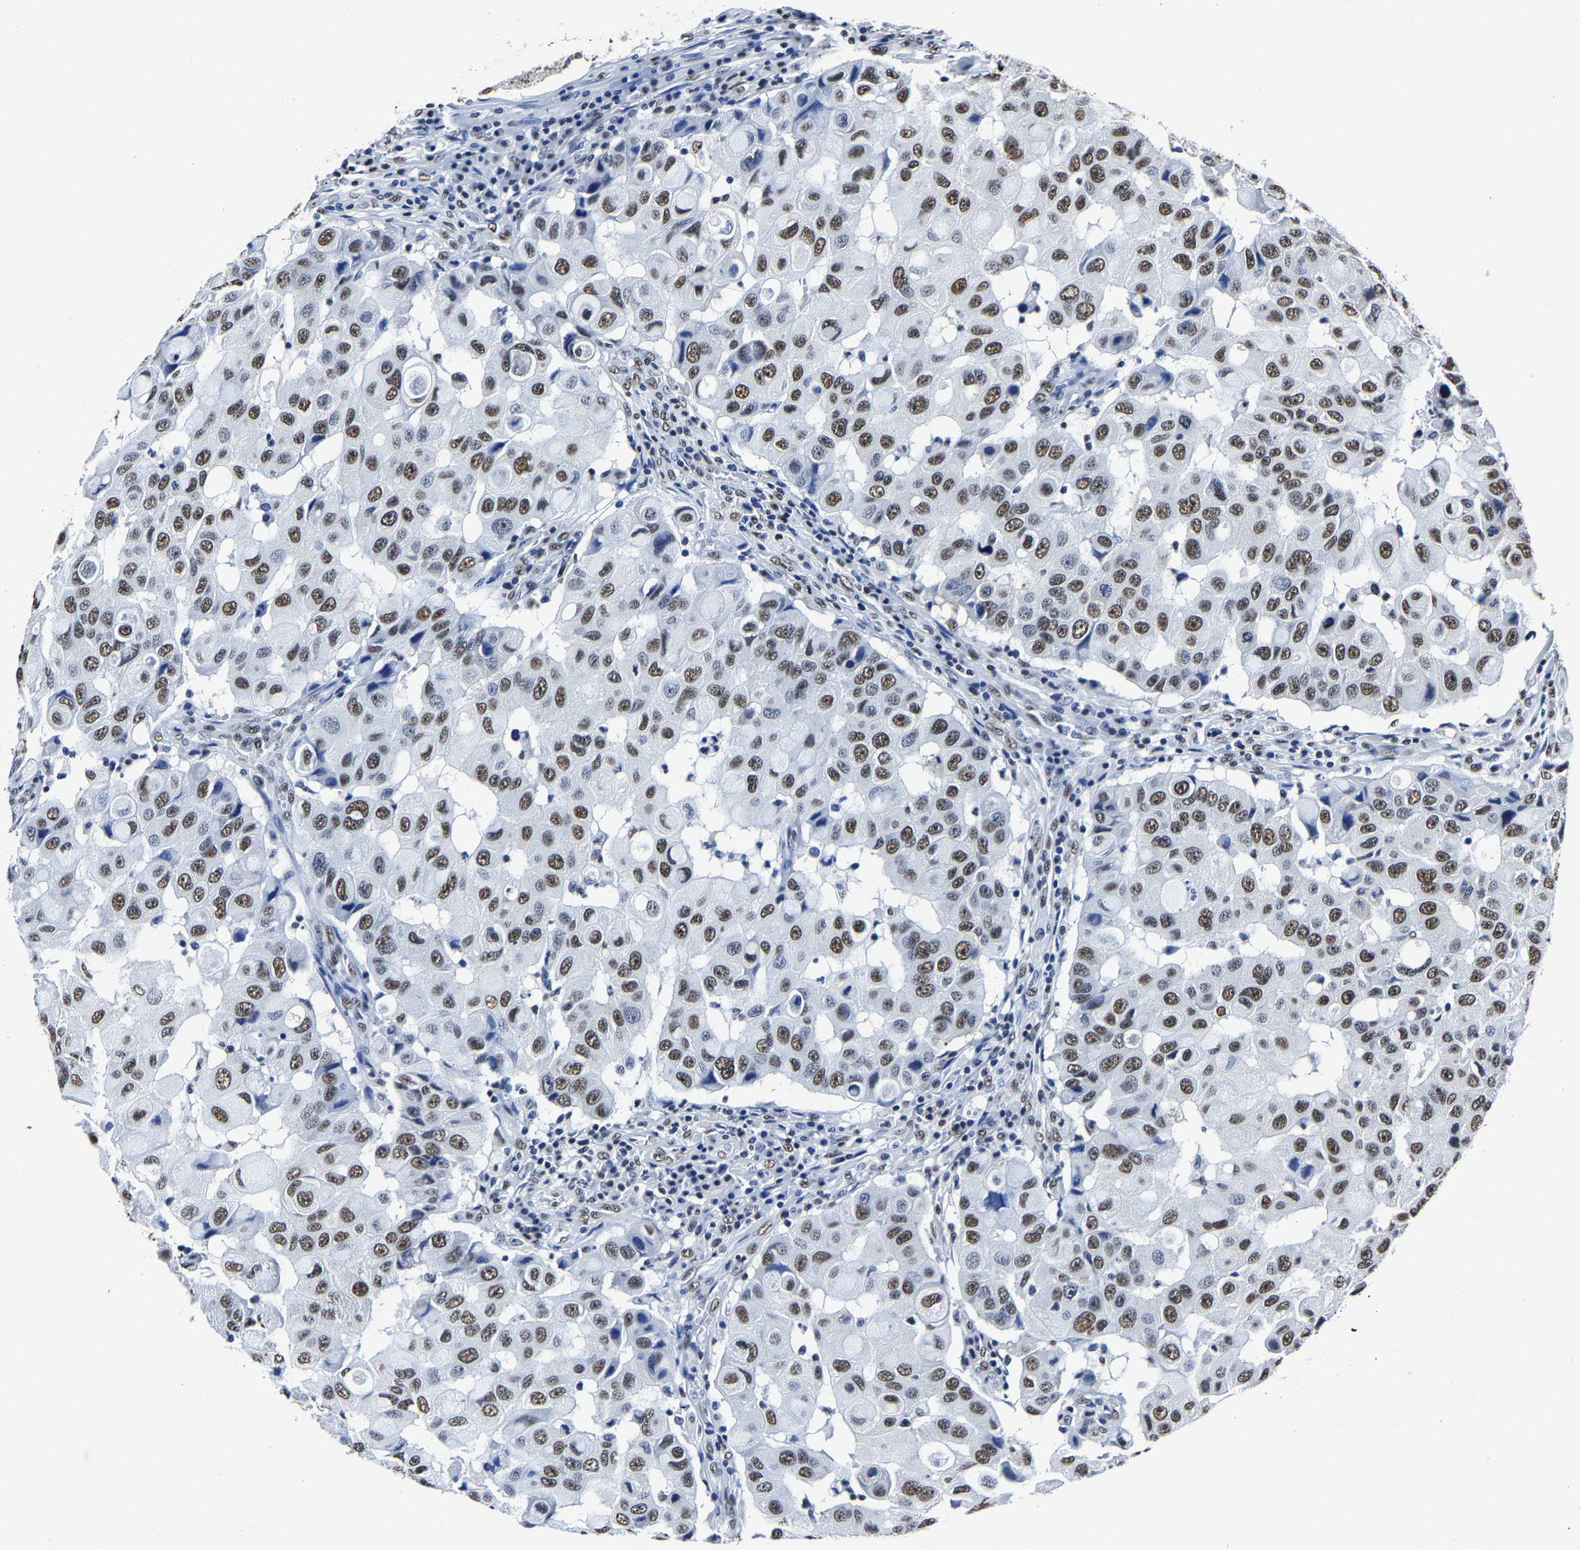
{"staining": {"intensity": "moderate", "quantity": ">75%", "location": "nuclear"}, "tissue": "breast cancer", "cell_type": "Tumor cells", "image_type": "cancer", "snomed": [{"axis": "morphology", "description": "Duct carcinoma"}, {"axis": "topography", "description": "Breast"}], "caption": "A photomicrograph of human intraductal carcinoma (breast) stained for a protein displays moderate nuclear brown staining in tumor cells. The protein is stained brown, and the nuclei are stained in blue (DAB (3,3'-diaminobenzidine) IHC with brightfield microscopy, high magnification).", "gene": "RBM45", "patient": {"sex": "female", "age": 27}}